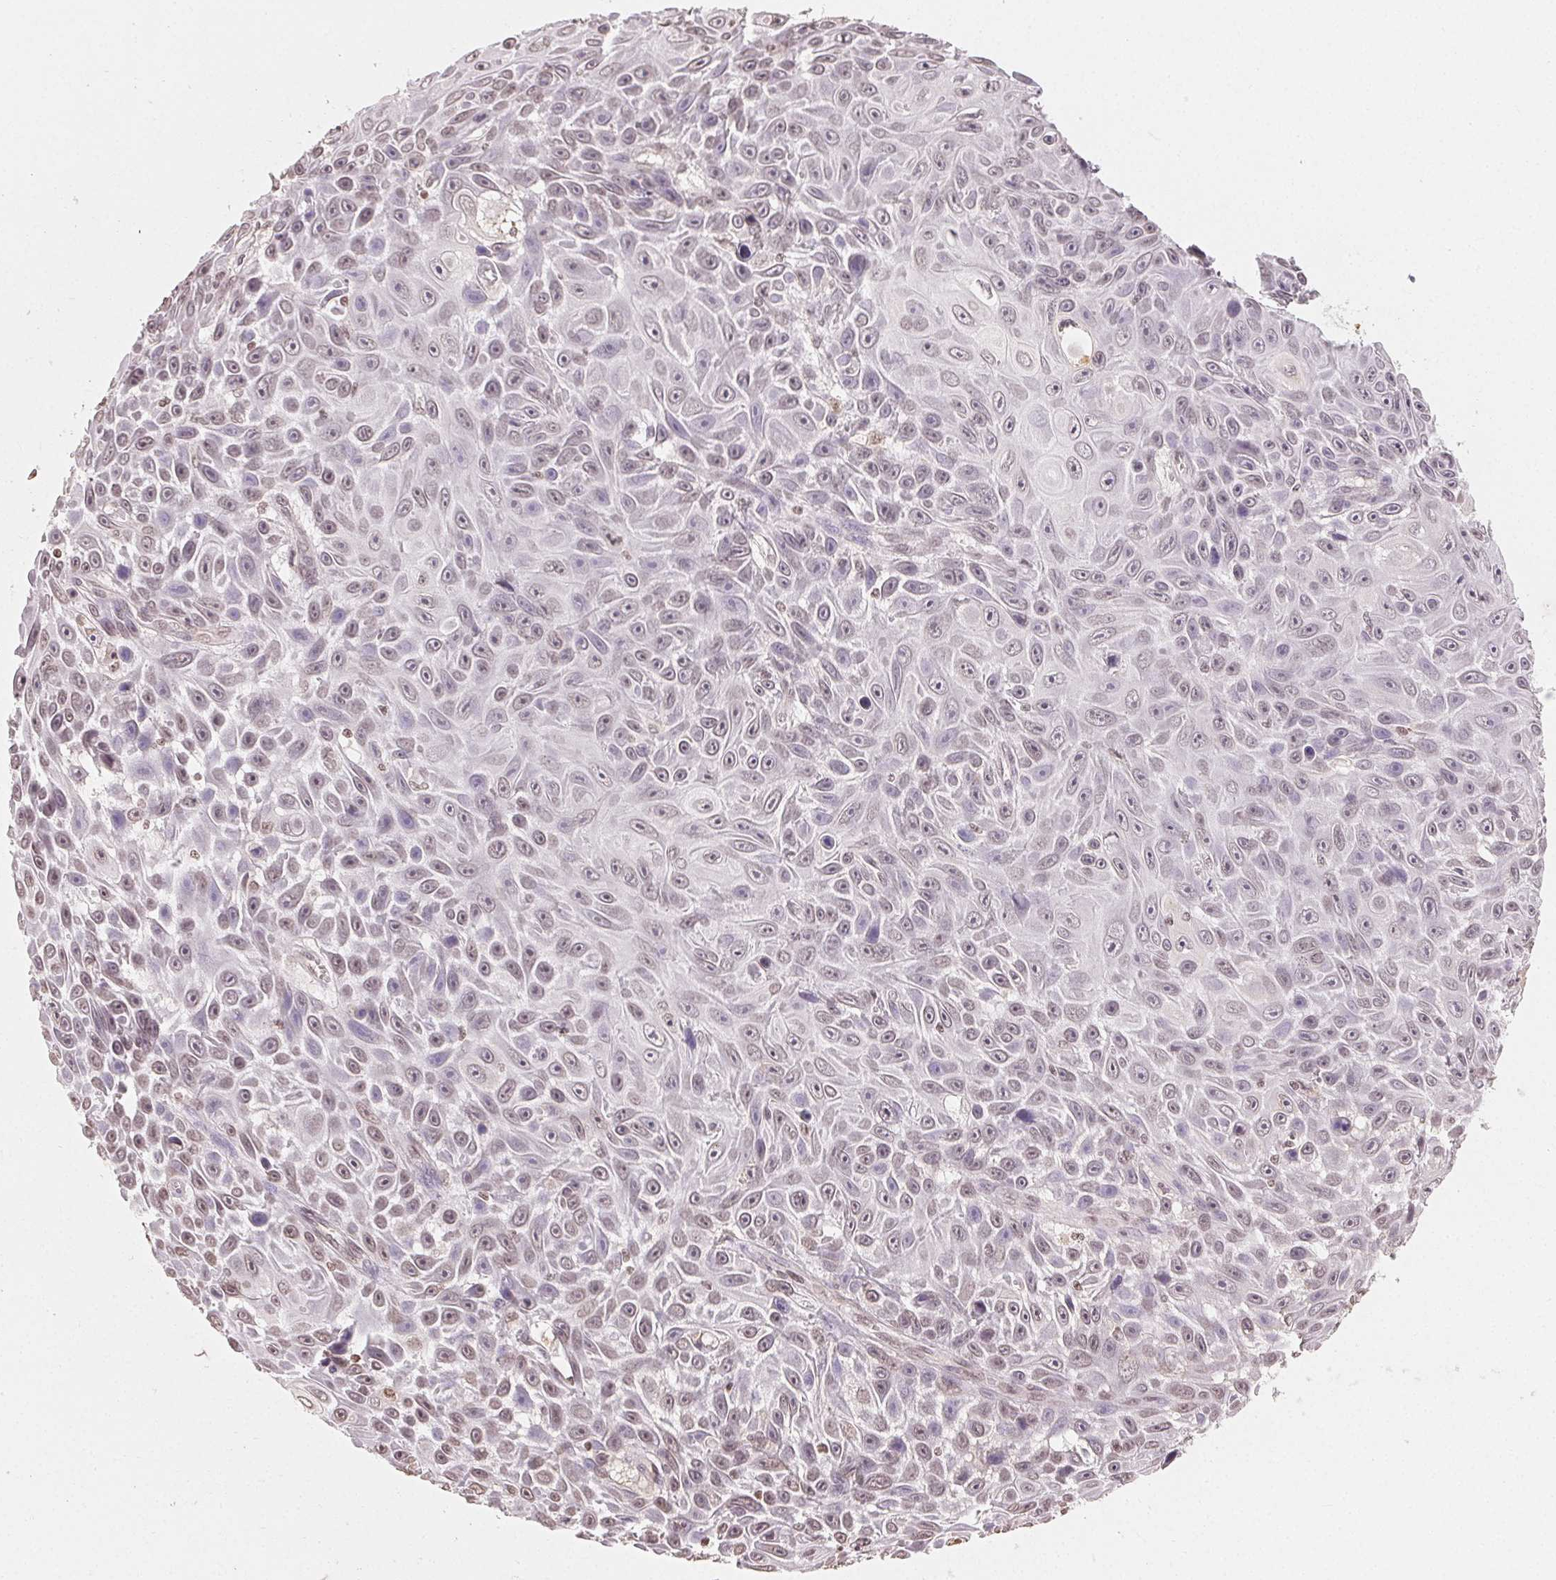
{"staining": {"intensity": "weak", "quantity": "25%-75%", "location": "nuclear"}, "tissue": "skin cancer", "cell_type": "Tumor cells", "image_type": "cancer", "snomed": [{"axis": "morphology", "description": "Squamous cell carcinoma, NOS"}, {"axis": "topography", "description": "Skin"}], "caption": "This is an image of immunohistochemistry staining of skin cancer (squamous cell carcinoma), which shows weak expression in the nuclear of tumor cells.", "gene": "TBP", "patient": {"sex": "male", "age": 82}}